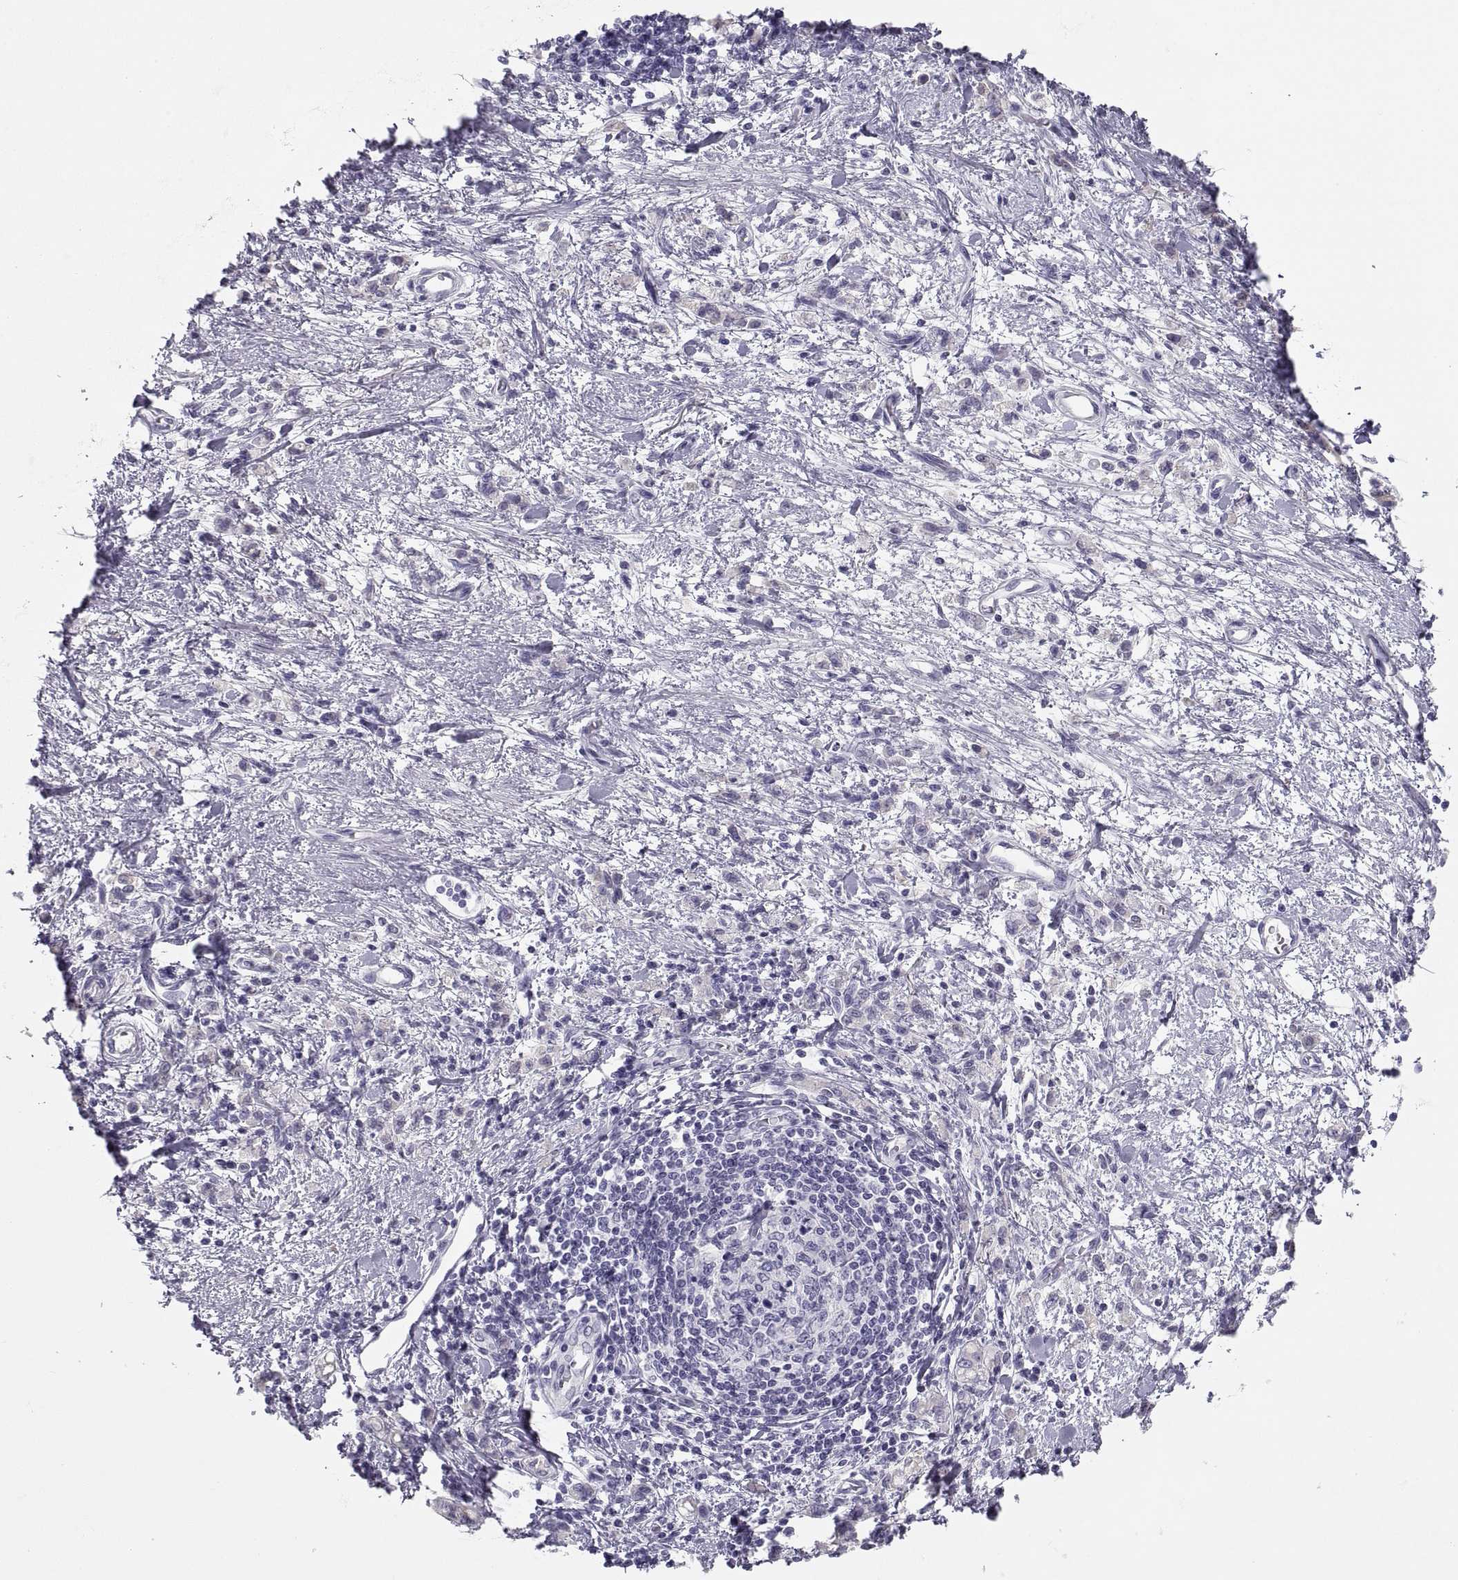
{"staining": {"intensity": "negative", "quantity": "none", "location": "none"}, "tissue": "stomach cancer", "cell_type": "Tumor cells", "image_type": "cancer", "snomed": [{"axis": "morphology", "description": "Adenocarcinoma, NOS"}, {"axis": "topography", "description": "Stomach"}], "caption": "Protein analysis of adenocarcinoma (stomach) demonstrates no significant expression in tumor cells.", "gene": "MAGEB2", "patient": {"sex": "male", "age": 77}}